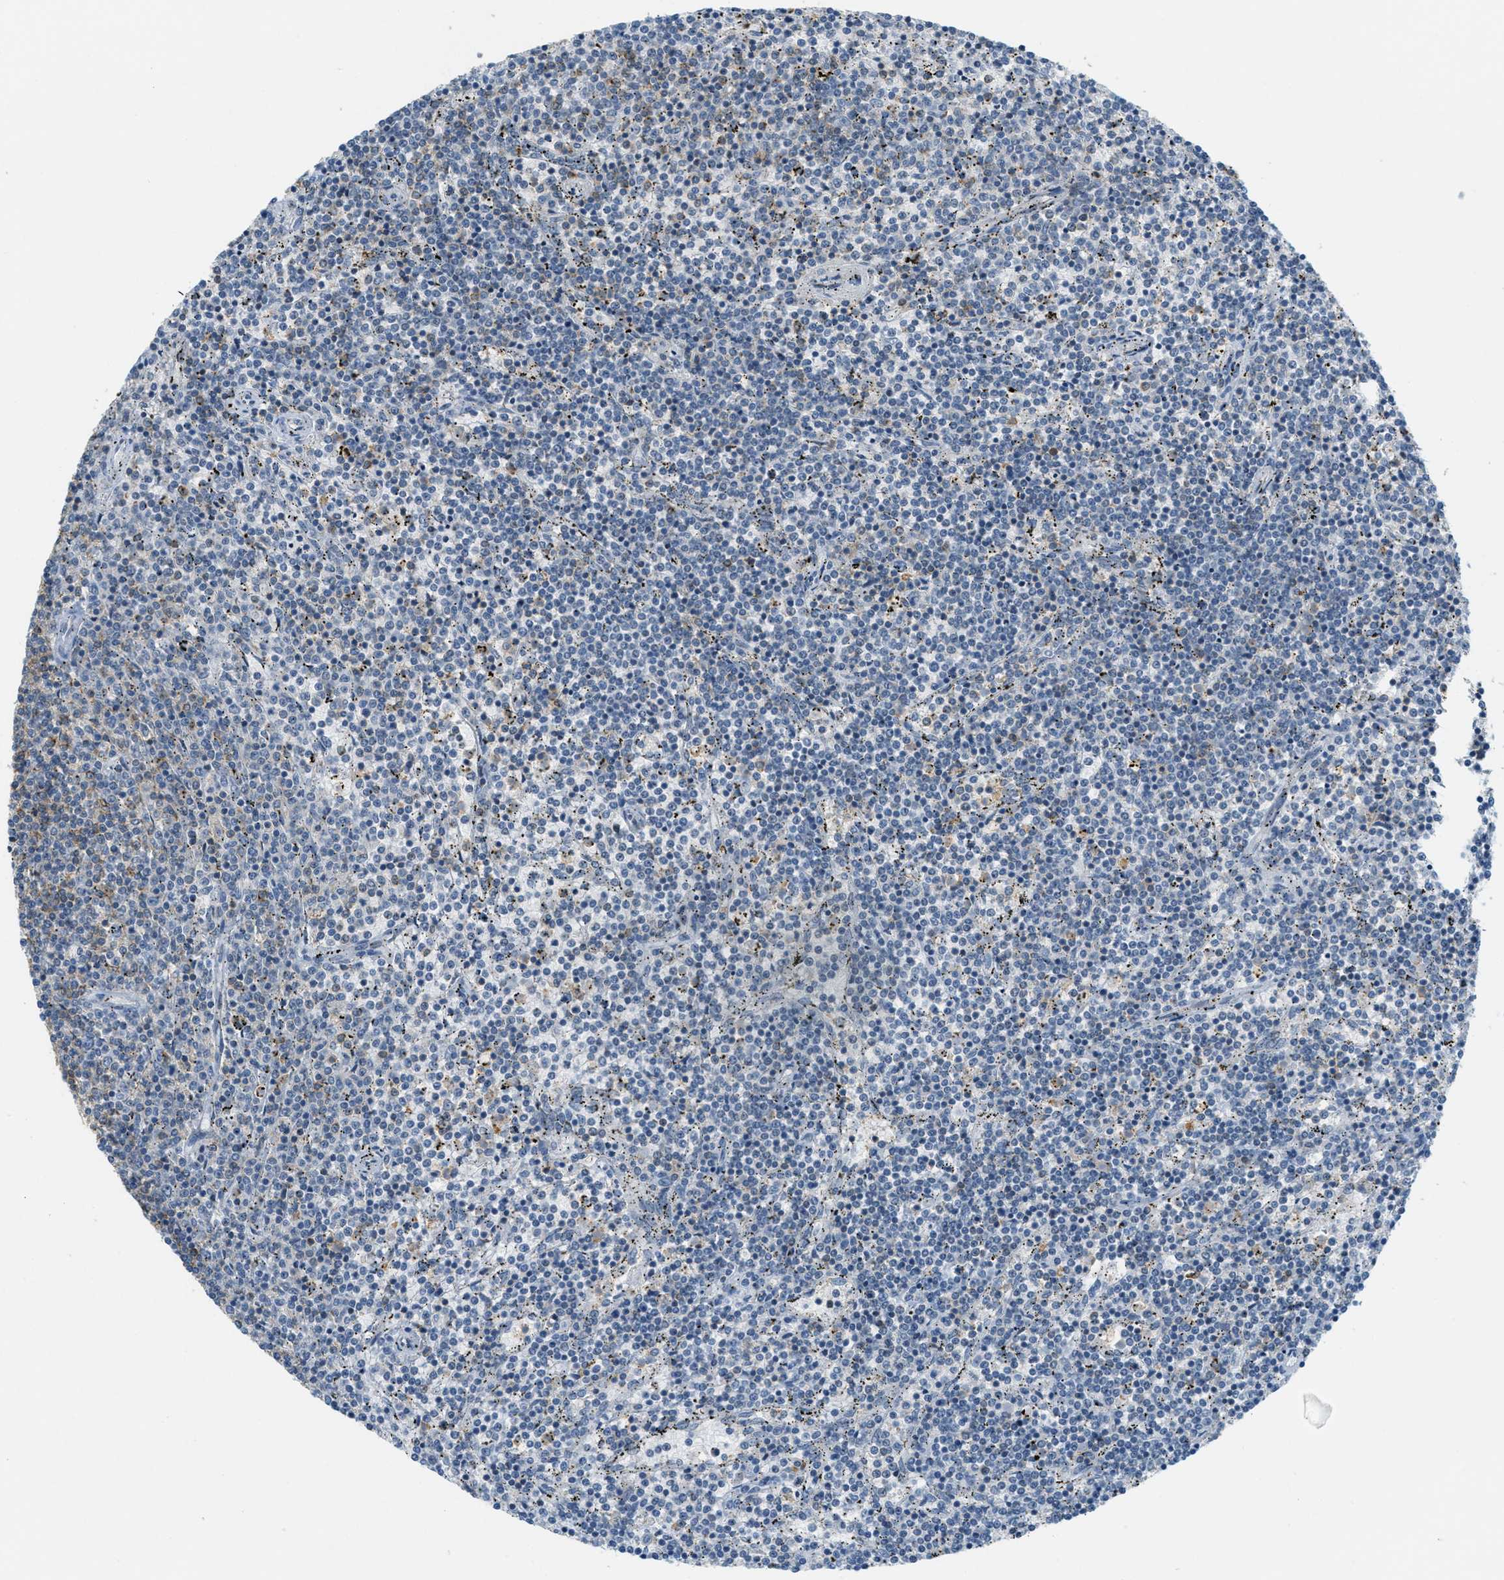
{"staining": {"intensity": "moderate", "quantity": "25%-75%", "location": "cytoplasmic/membranous"}, "tissue": "lymphoma", "cell_type": "Tumor cells", "image_type": "cancer", "snomed": [{"axis": "morphology", "description": "Malignant lymphoma, non-Hodgkin's type, Low grade"}, {"axis": "topography", "description": "Spleen"}], "caption": "Approximately 25%-75% of tumor cells in human lymphoma demonstrate moderate cytoplasmic/membranous protein staining as visualized by brown immunohistochemical staining.", "gene": "FYN", "patient": {"sex": "female", "age": 50}}